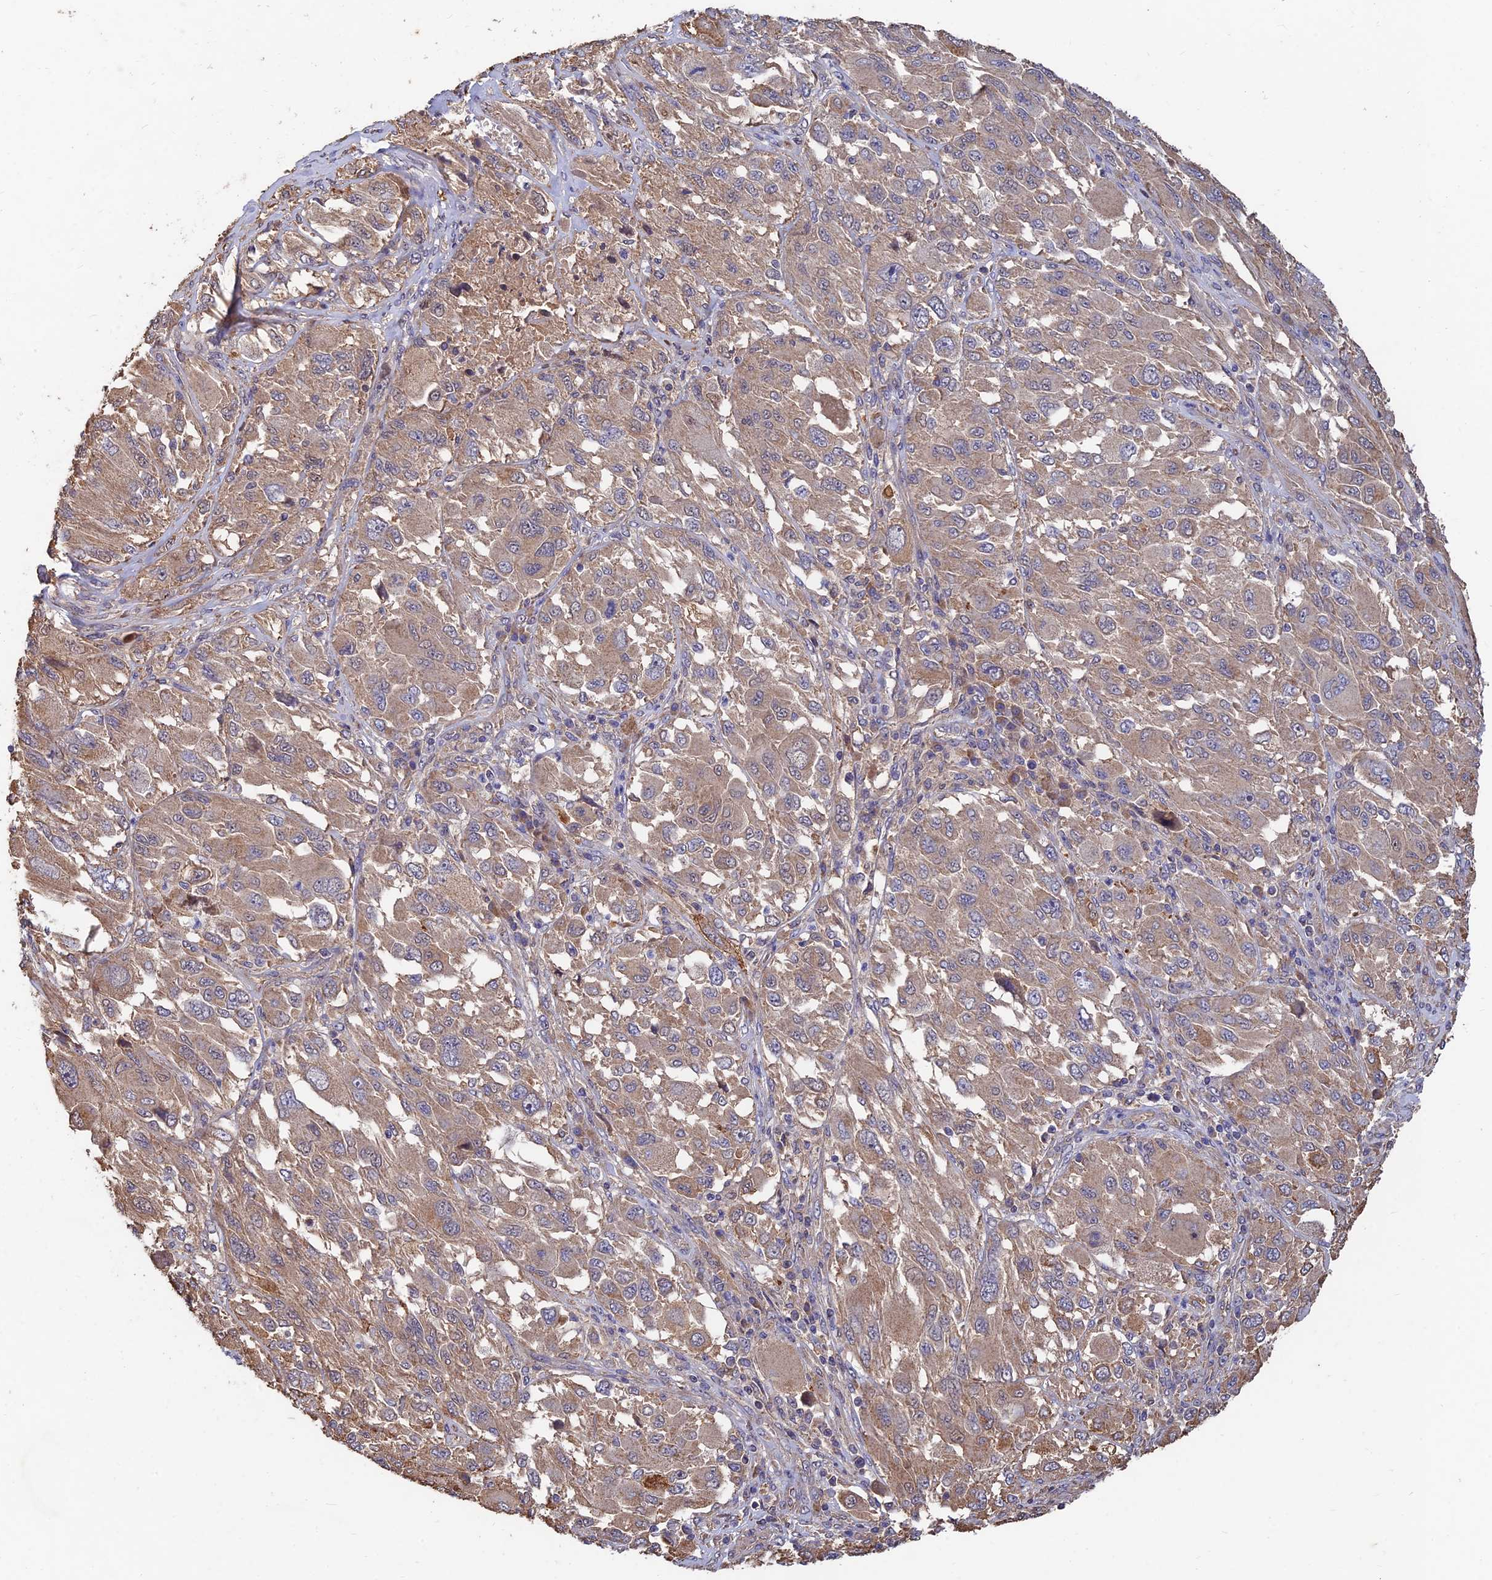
{"staining": {"intensity": "weak", "quantity": ">75%", "location": "cytoplasmic/membranous"}, "tissue": "melanoma", "cell_type": "Tumor cells", "image_type": "cancer", "snomed": [{"axis": "morphology", "description": "Malignant melanoma, NOS"}, {"axis": "topography", "description": "Skin"}], "caption": "Melanoma stained with IHC reveals weak cytoplasmic/membranous positivity in about >75% of tumor cells.", "gene": "SLC38A11", "patient": {"sex": "female", "age": 91}}